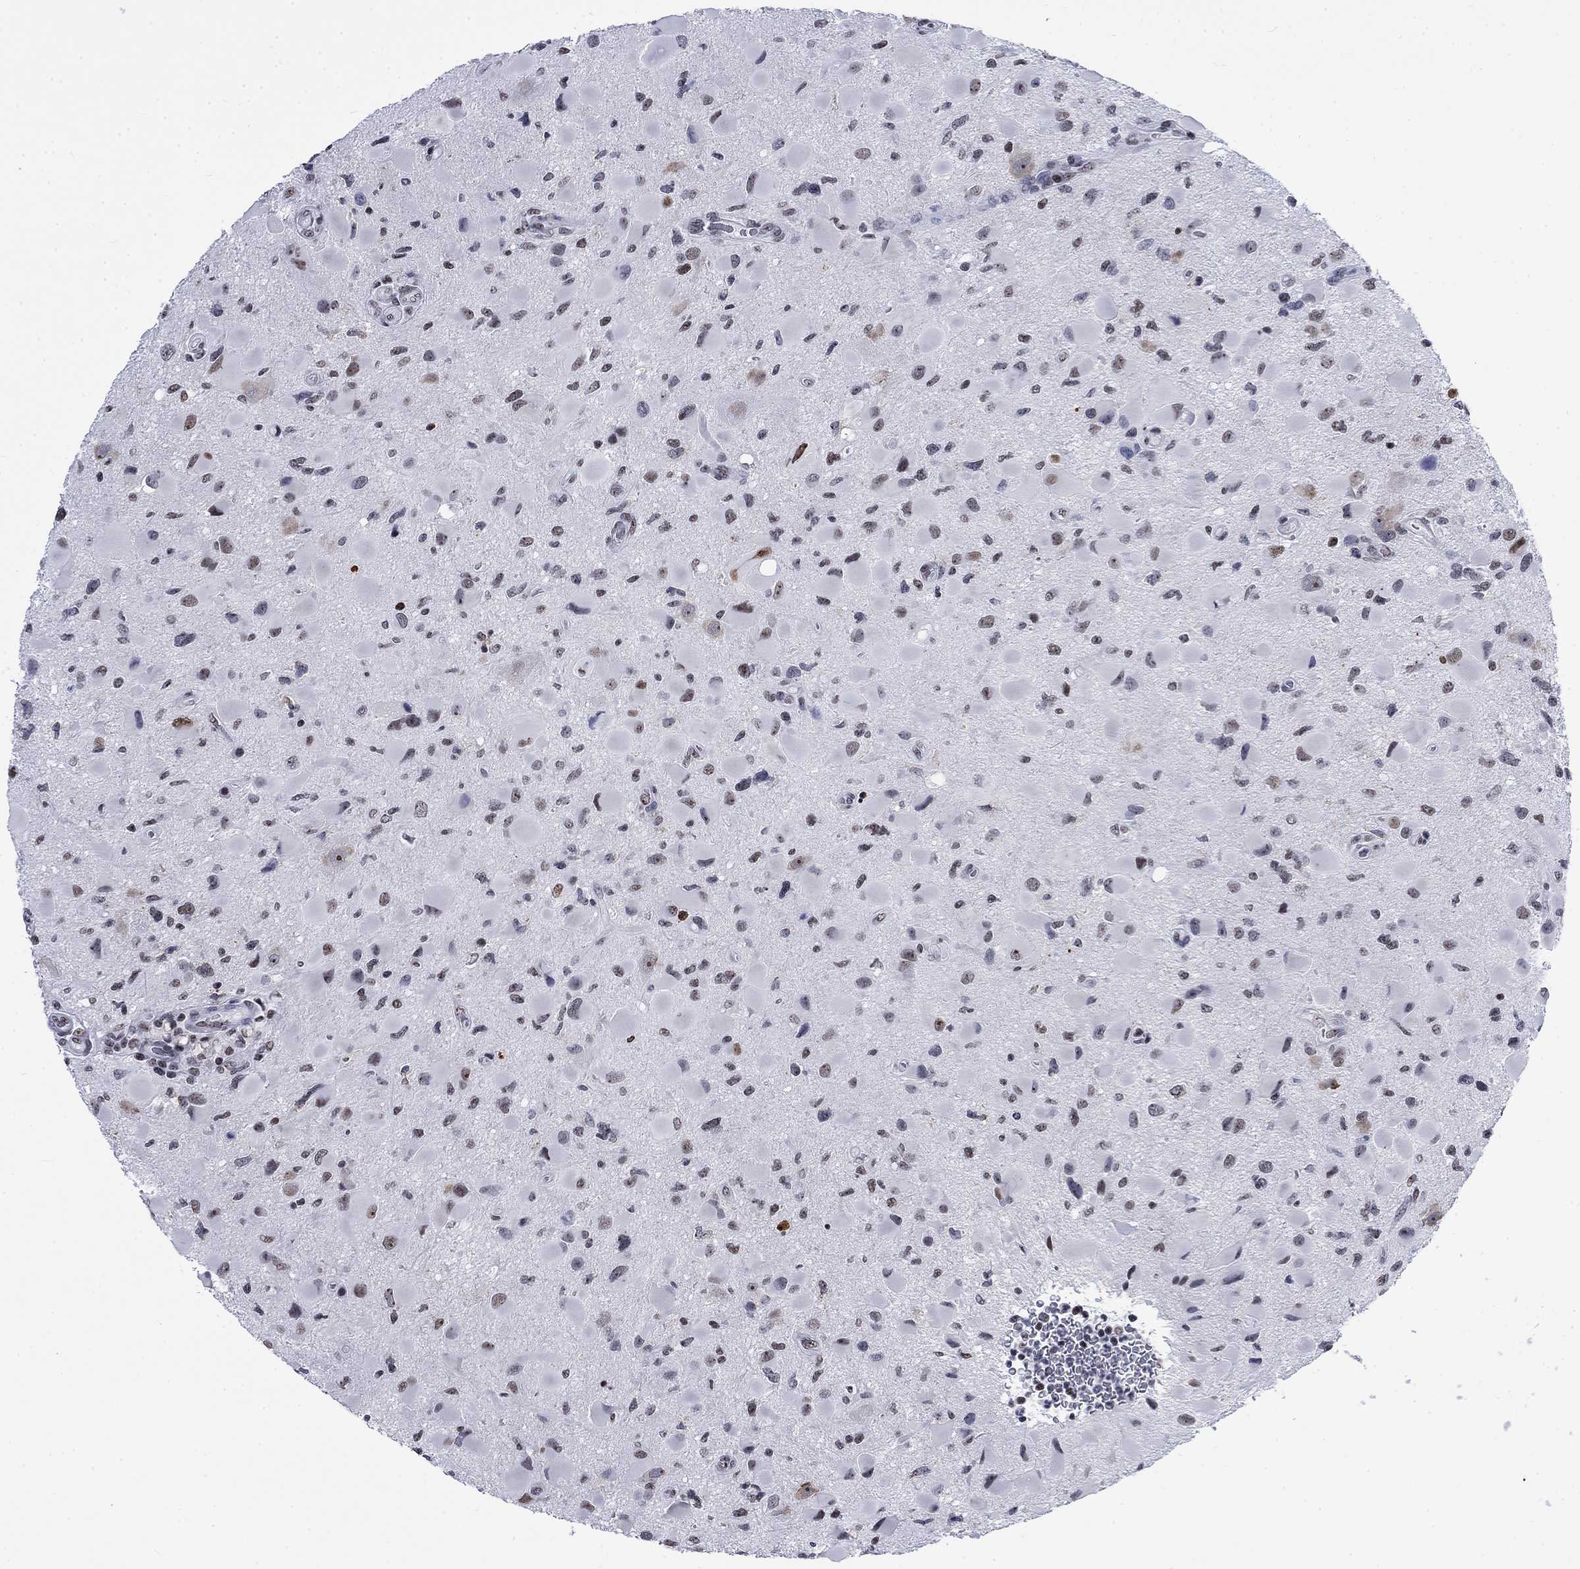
{"staining": {"intensity": "moderate", "quantity": "<25%", "location": "nuclear"}, "tissue": "glioma", "cell_type": "Tumor cells", "image_type": "cancer", "snomed": [{"axis": "morphology", "description": "Glioma, malignant, Low grade"}, {"axis": "topography", "description": "Brain"}], "caption": "A brown stain highlights moderate nuclear staining of a protein in human glioma tumor cells.", "gene": "CSRNP3", "patient": {"sex": "female", "age": 32}}